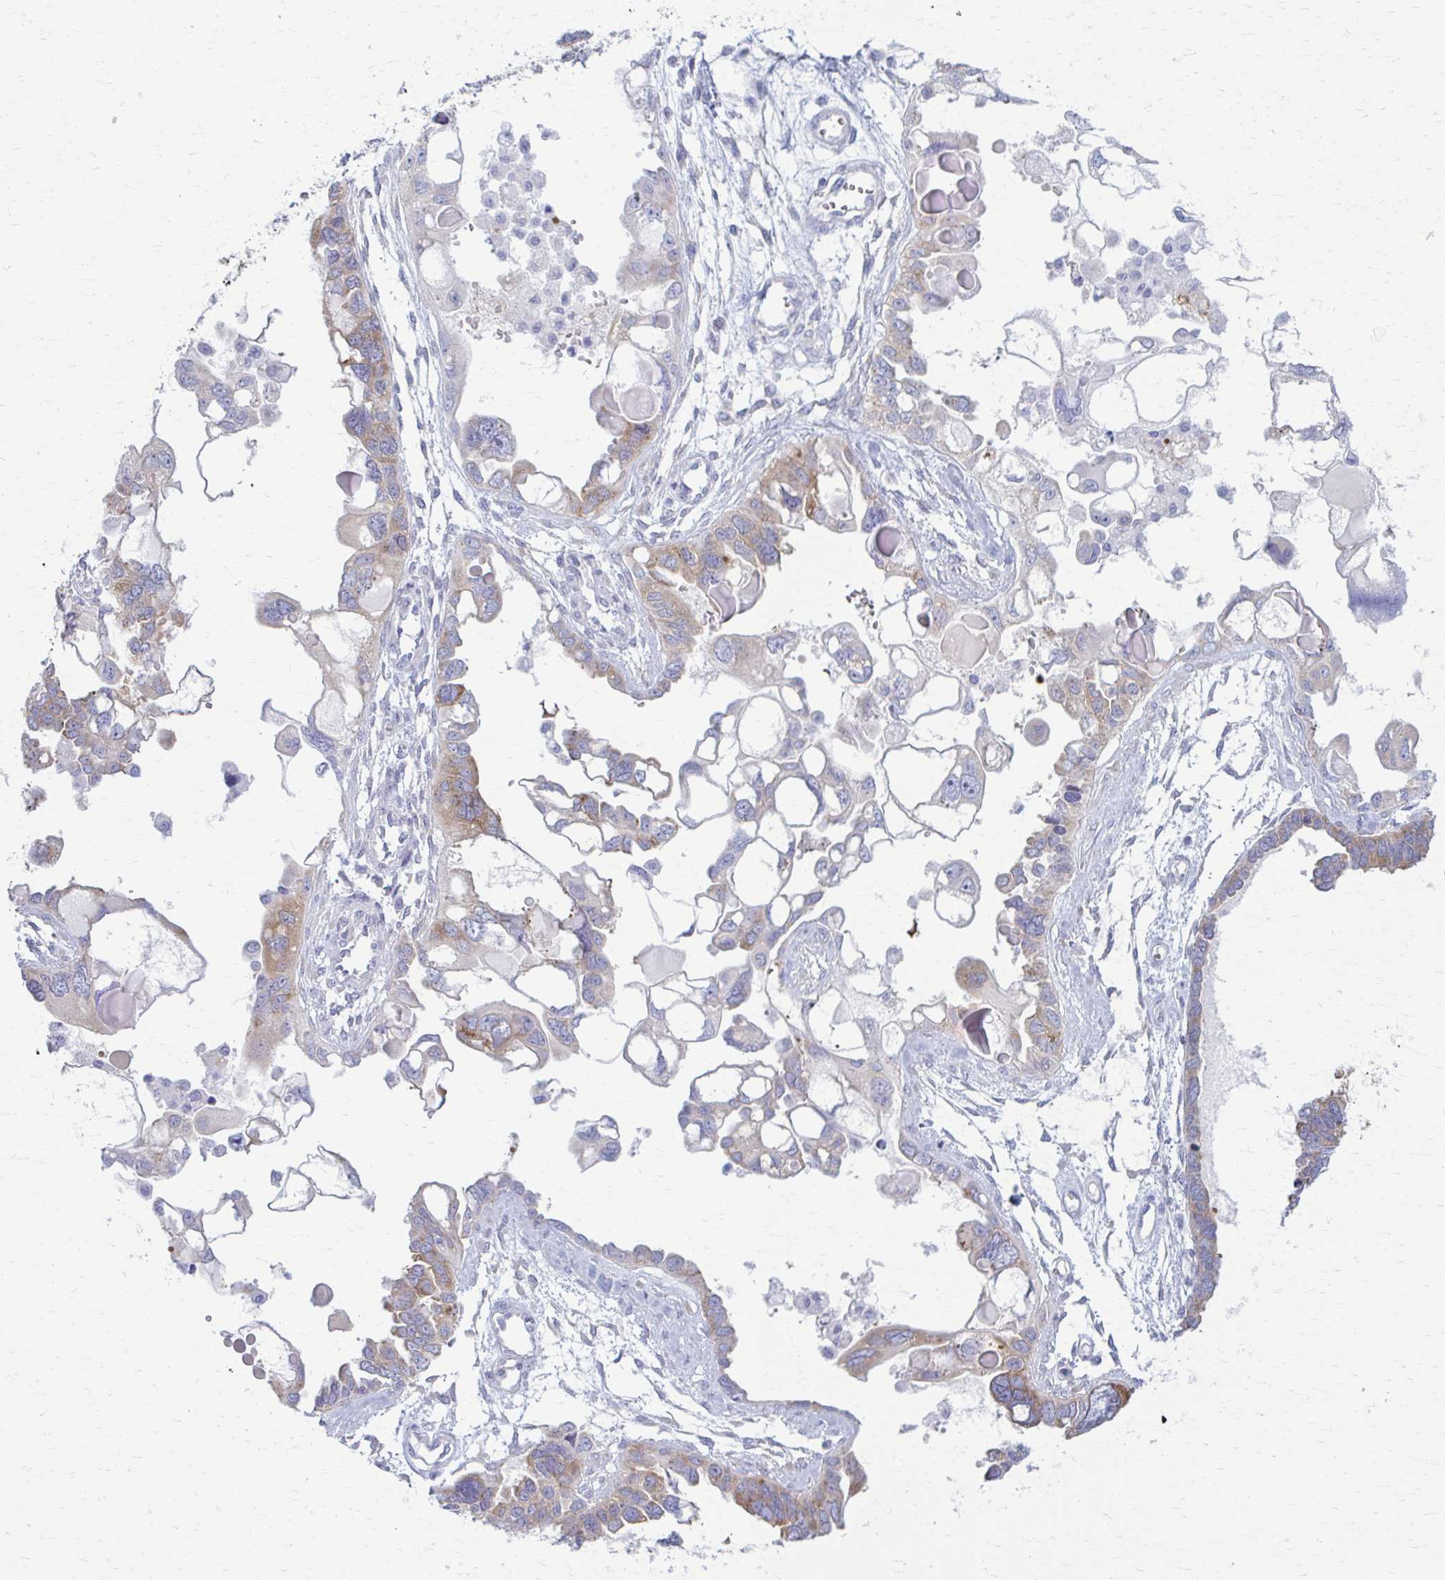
{"staining": {"intensity": "weak", "quantity": "25%-75%", "location": "cytoplasmic/membranous"}, "tissue": "ovarian cancer", "cell_type": "Tumor cells", "image_type": "cancer", "snomed": [{"axis": "morphology", "description": "Cystadenocarcinoma, serous, NOS"}, {"axis": "topography", "description": "Ovary"}], "caption": "Immunohistochemical staining of human ovarian cancer displays weak cytoplasmic/membranous protein staining in about 25%-75% of tumor cells. Immunohistochemistry (ihc) stains the protein in brown and the nuclei are stained blue.", "gene": "PRKRA", "patient": {"sex": "female", "age": 51}}